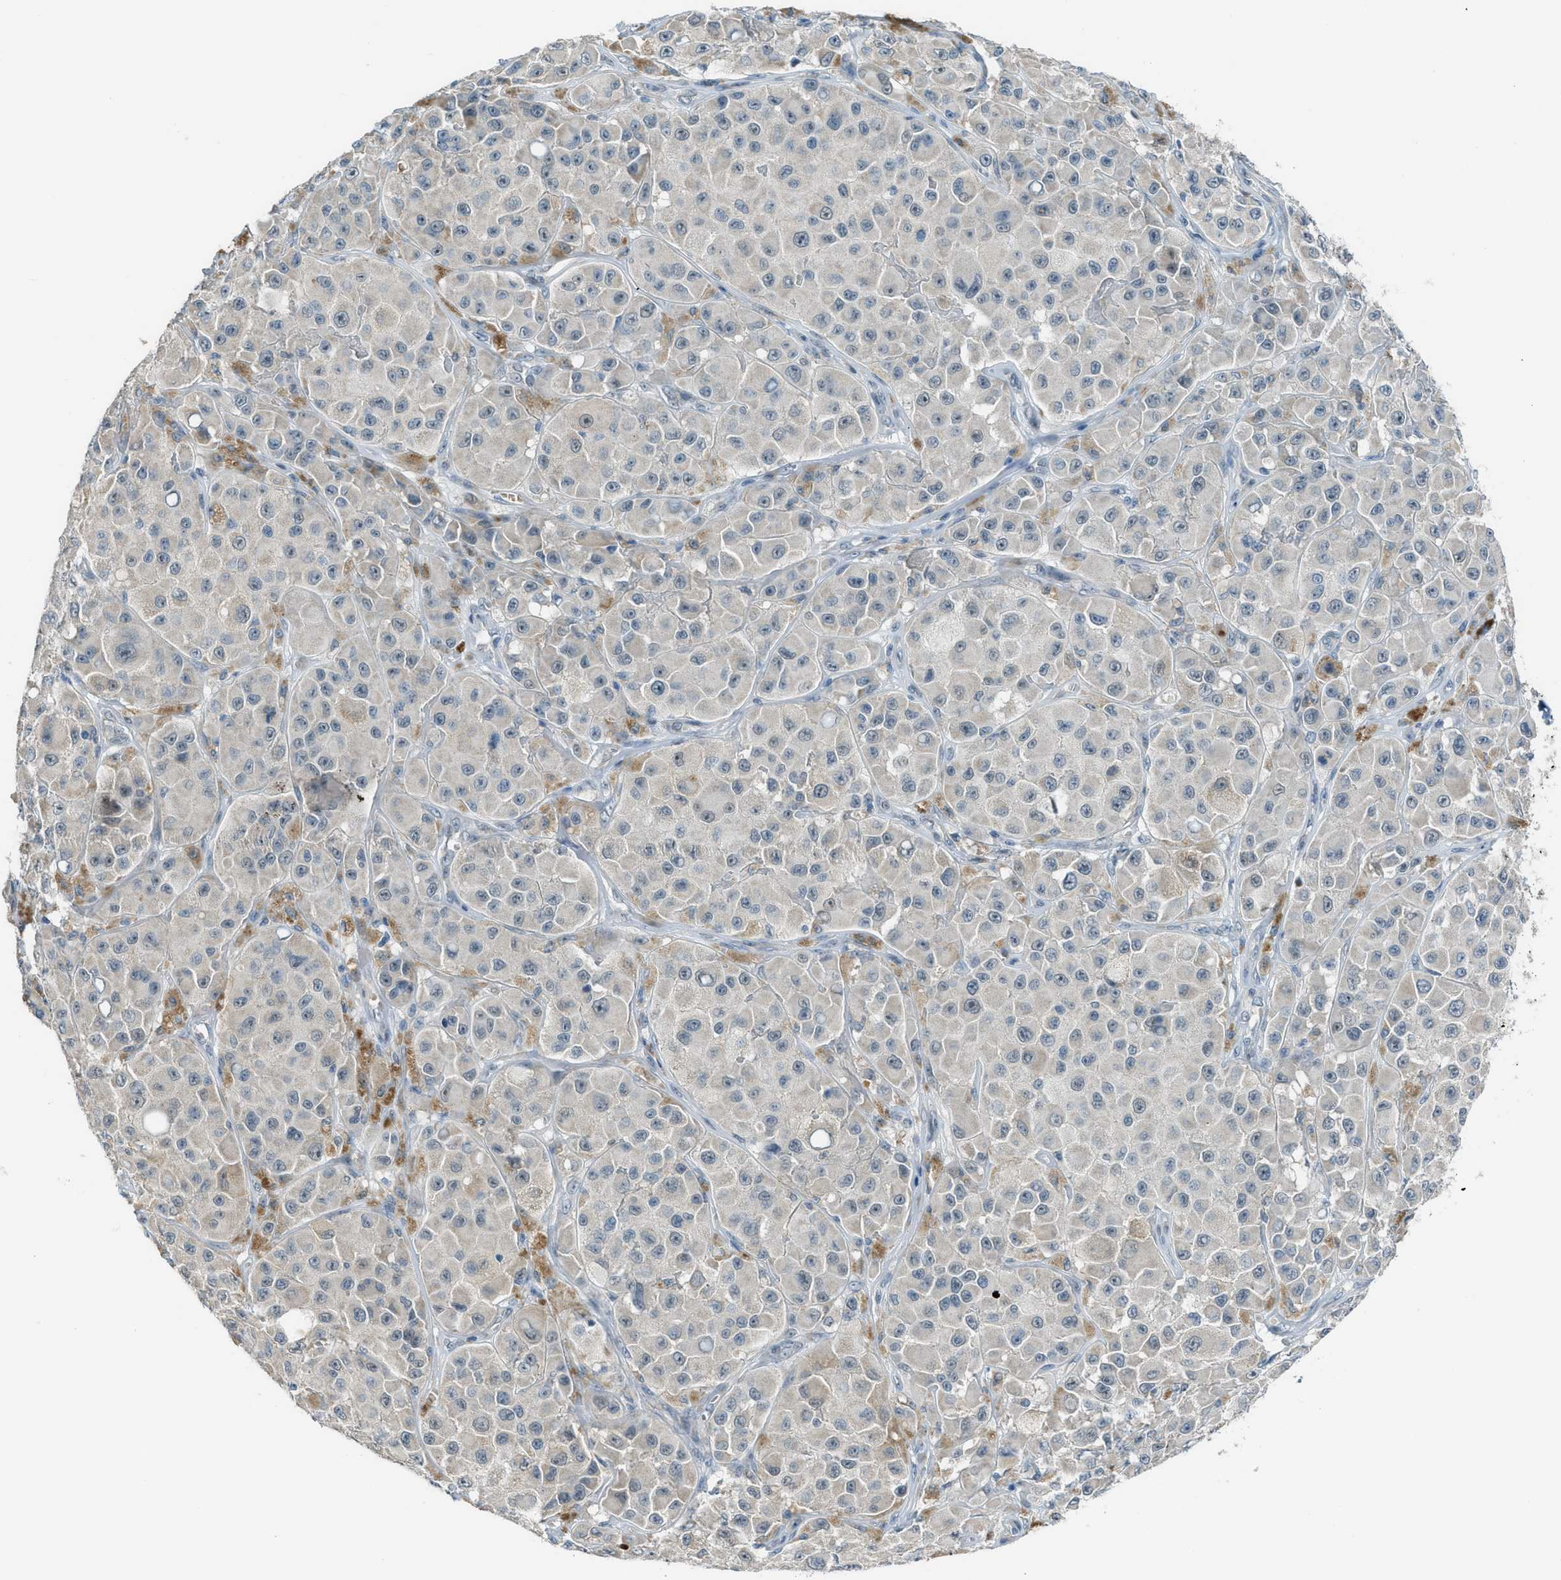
{"staining": {"intensity": "weak", "quantity": "<25%", "location": "cytoplasmic/membranous"}, "tissue": "melanoma", "cell_type": "Tumor cells", "image_type": "cancer", "snomed": [{"axis": "morphology", "description": "Malignant melanoma, NOS"}, {"axis": "topography", "description": "Skin"}], "caption": "A high-resolution micrograph shows IHC staining of melanoma, which reveals no significant positivity in tumor cells. (DAB (3,3'-diaminobenzidine) immunohistochemistry visualized using brightfield microscopy, high magnification).", "gene": "CDON", "patient": {"sex": "male", "age": 84}}